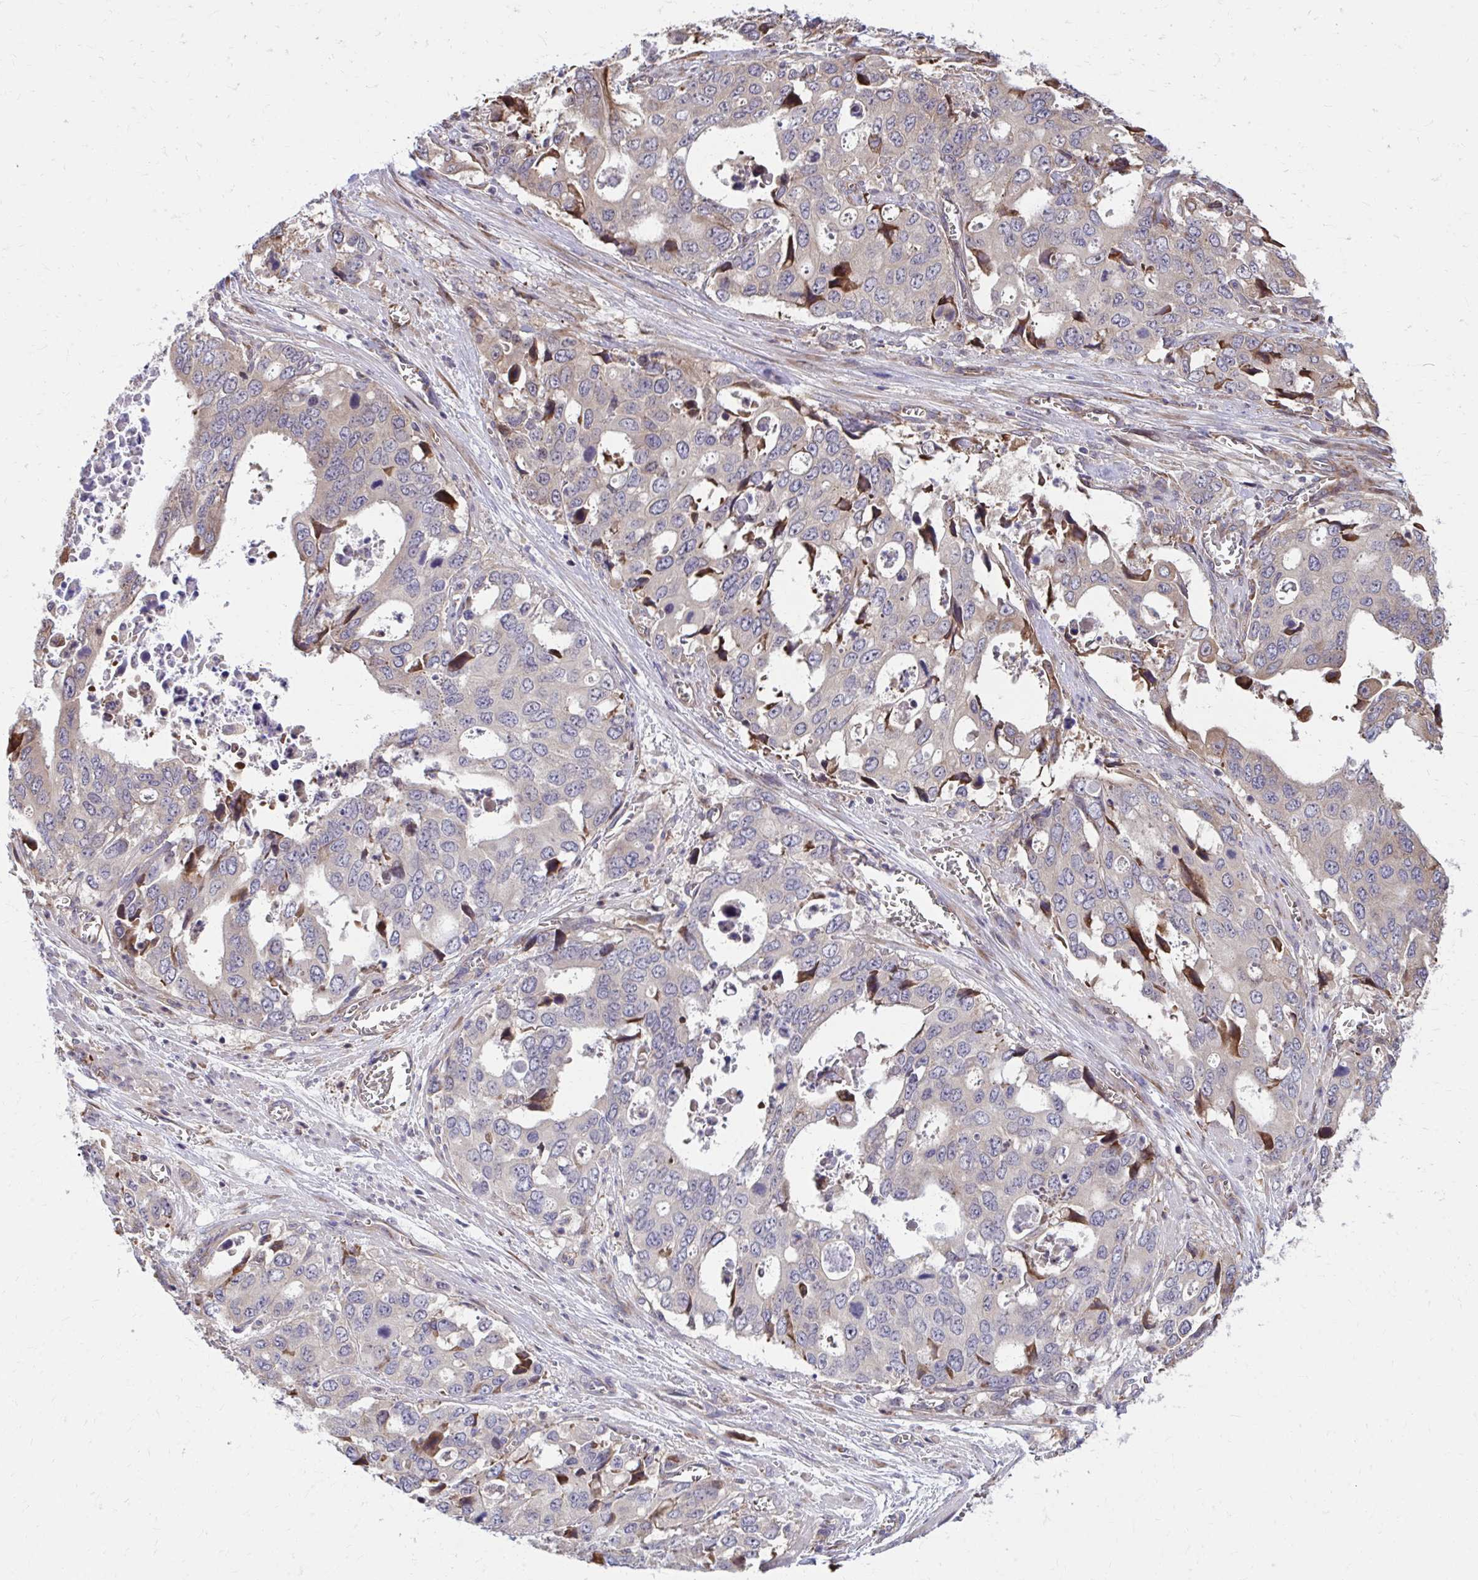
{"staining": {"intensity": "weak", "quantity": "<25%", "location": "cytoplasmic/membranous"}, "tissue": "stomach cancer", "cell_type": "Tumor cells", "image_type": "cancer", "snomed": [{"axis": "morphology", "description": "Adenocarcinoma, NOS"}, {"axis": "topography", "description": "Stomach, upper"}], "caption": "Stomach cancer was stained to show a protein in brown. There is no significant staining in tumor cells. (Brightfield microscopy of DAB immunohistochemistry at high magnification).", "gene": "ZNF778", "patient": {"sex": "male", "age": 74}}